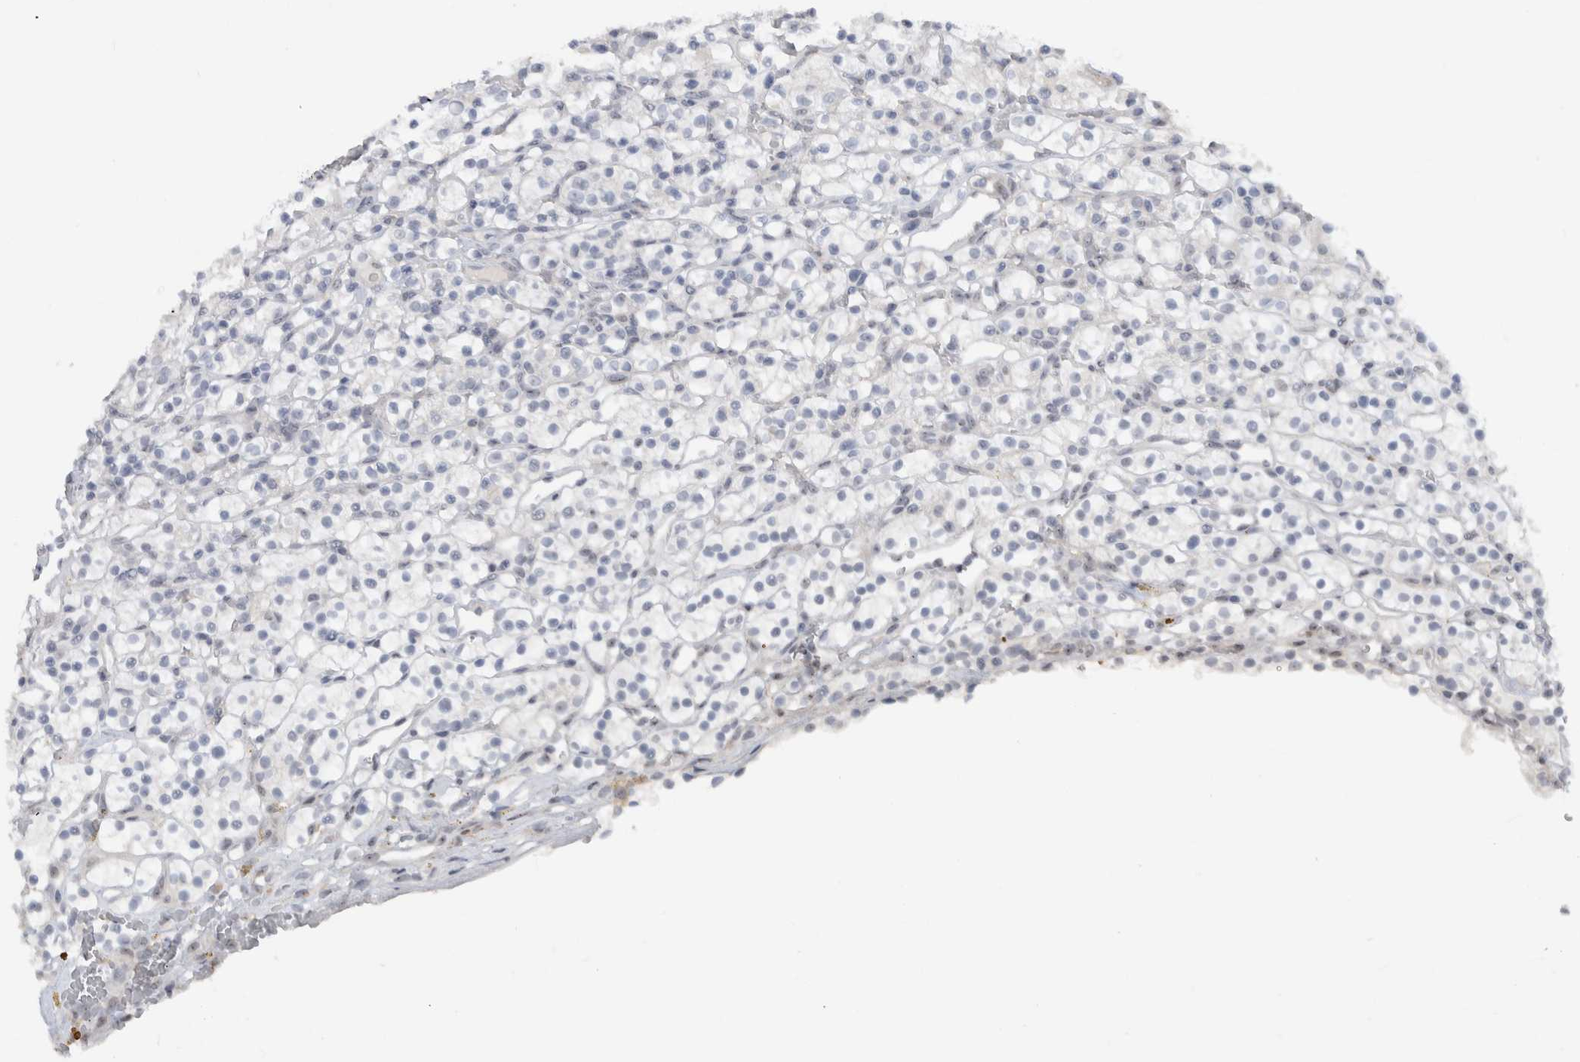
{"staining": {"intensity": "negative", "quantity": "none", "location": "none"}, "tissue": "renal cancer", "cell_type": "Tumor cells", "image_type": "cancer", "snomed": [{"axis": "morphology", "description": "Adenocarcinoma, NOS"}, {"axis": "topography", "description": "Kidney"}], "caption": "Immunohistochemical staining of human renal adenocarcinoma reveals no significant staining in tumor cells. (DAB (3,3'-diaminobenzidine) immunohistochemistry with hematoxylin counter stain).", "gene": "FMR1NB", "patient": {"sex": "female", "age": 57}}